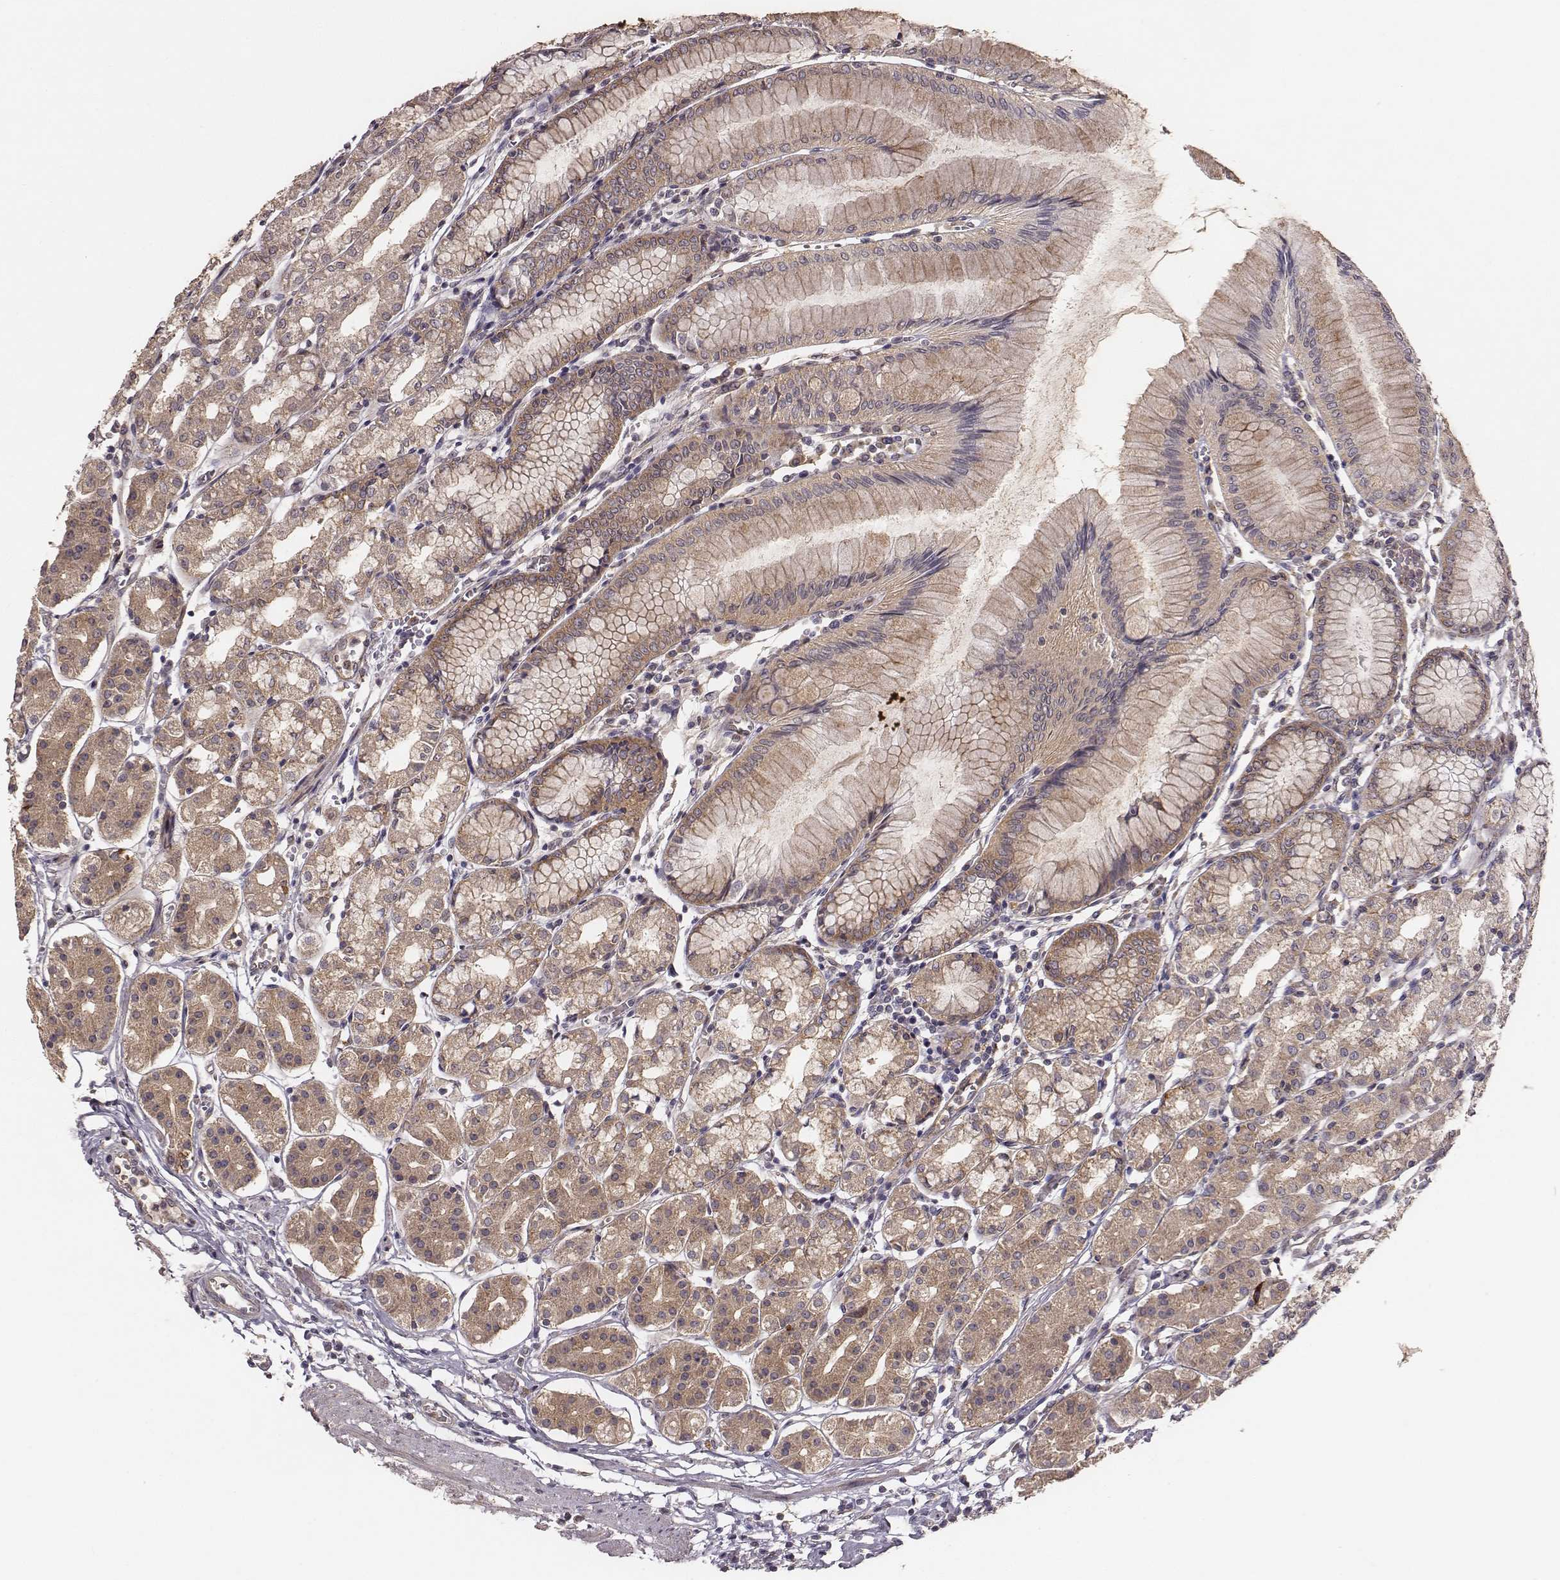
{"staining": {"intensity": "moderate", "quantity": "25%-75%", "location": "cytoplasmic/membranous"}, "tissue": "stomach", "cell_type": "Glandular cells", "image_type": "normal", "snomed": [{"axis": "morphology", "description": "Normal tissue, NOS"}, {"axis": "topography", "description": "Skeletal muscle"}, {"axis": "topography", "description": "Stomach"}], "caption": "Immunohistochemistry of benign human stomach reveals medium levels of moderate cytoplasmic/membranous positivity in about 25%-75% of glandular cells.", "gene": "VPS26A", "patient": {"sex": "female", "age": 57}}